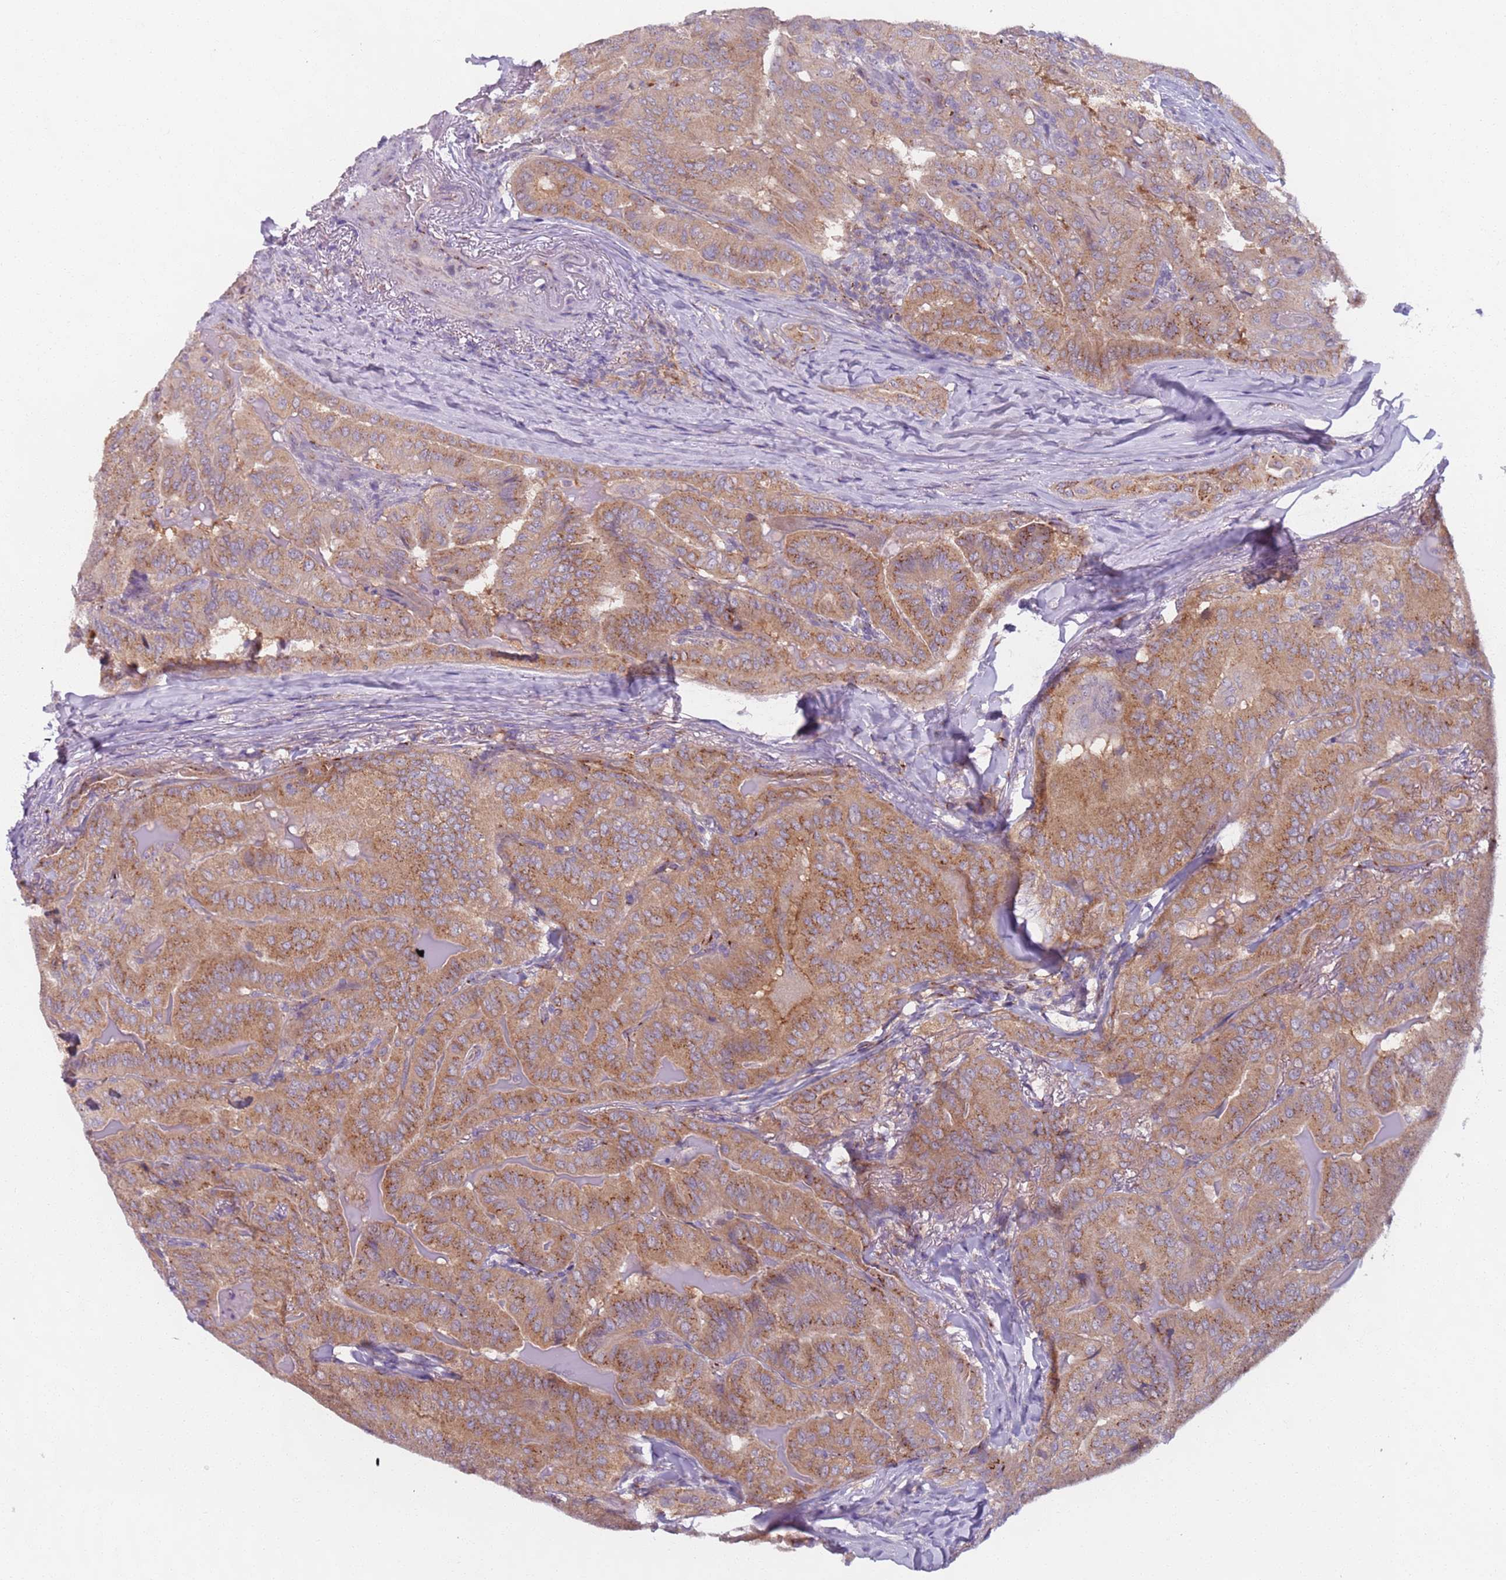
{"staining": {"intensity": "moderate", "quantity": ">75%", "location": "cytoplasmic/membranous"}, "tissue": "thyroid cancer", "cell_type": "Tumor cells", "image_type": "cancer", "snomed": [{"axis": "morphology", "description": "Papillary adenocarcinoma, NOS"}, {"axis": "topography", "description": "Thyroid gland"}], "caption": "High-power microscopy captured an immunohistochemistry (IHC) micrograph of thyroid papillary adenocarcinoma, revealing moderate cytoplasmic/membranous positivity in about >75% of tumor cells. The staining is performed using DAB (3,3'-diaminobenzidine) brown chromogen to label protein expression. The nuclei are counter-stained blue using hematoxylin.", "gene": "AKTIP", "patient": {"sex": "female", "age": 68}}